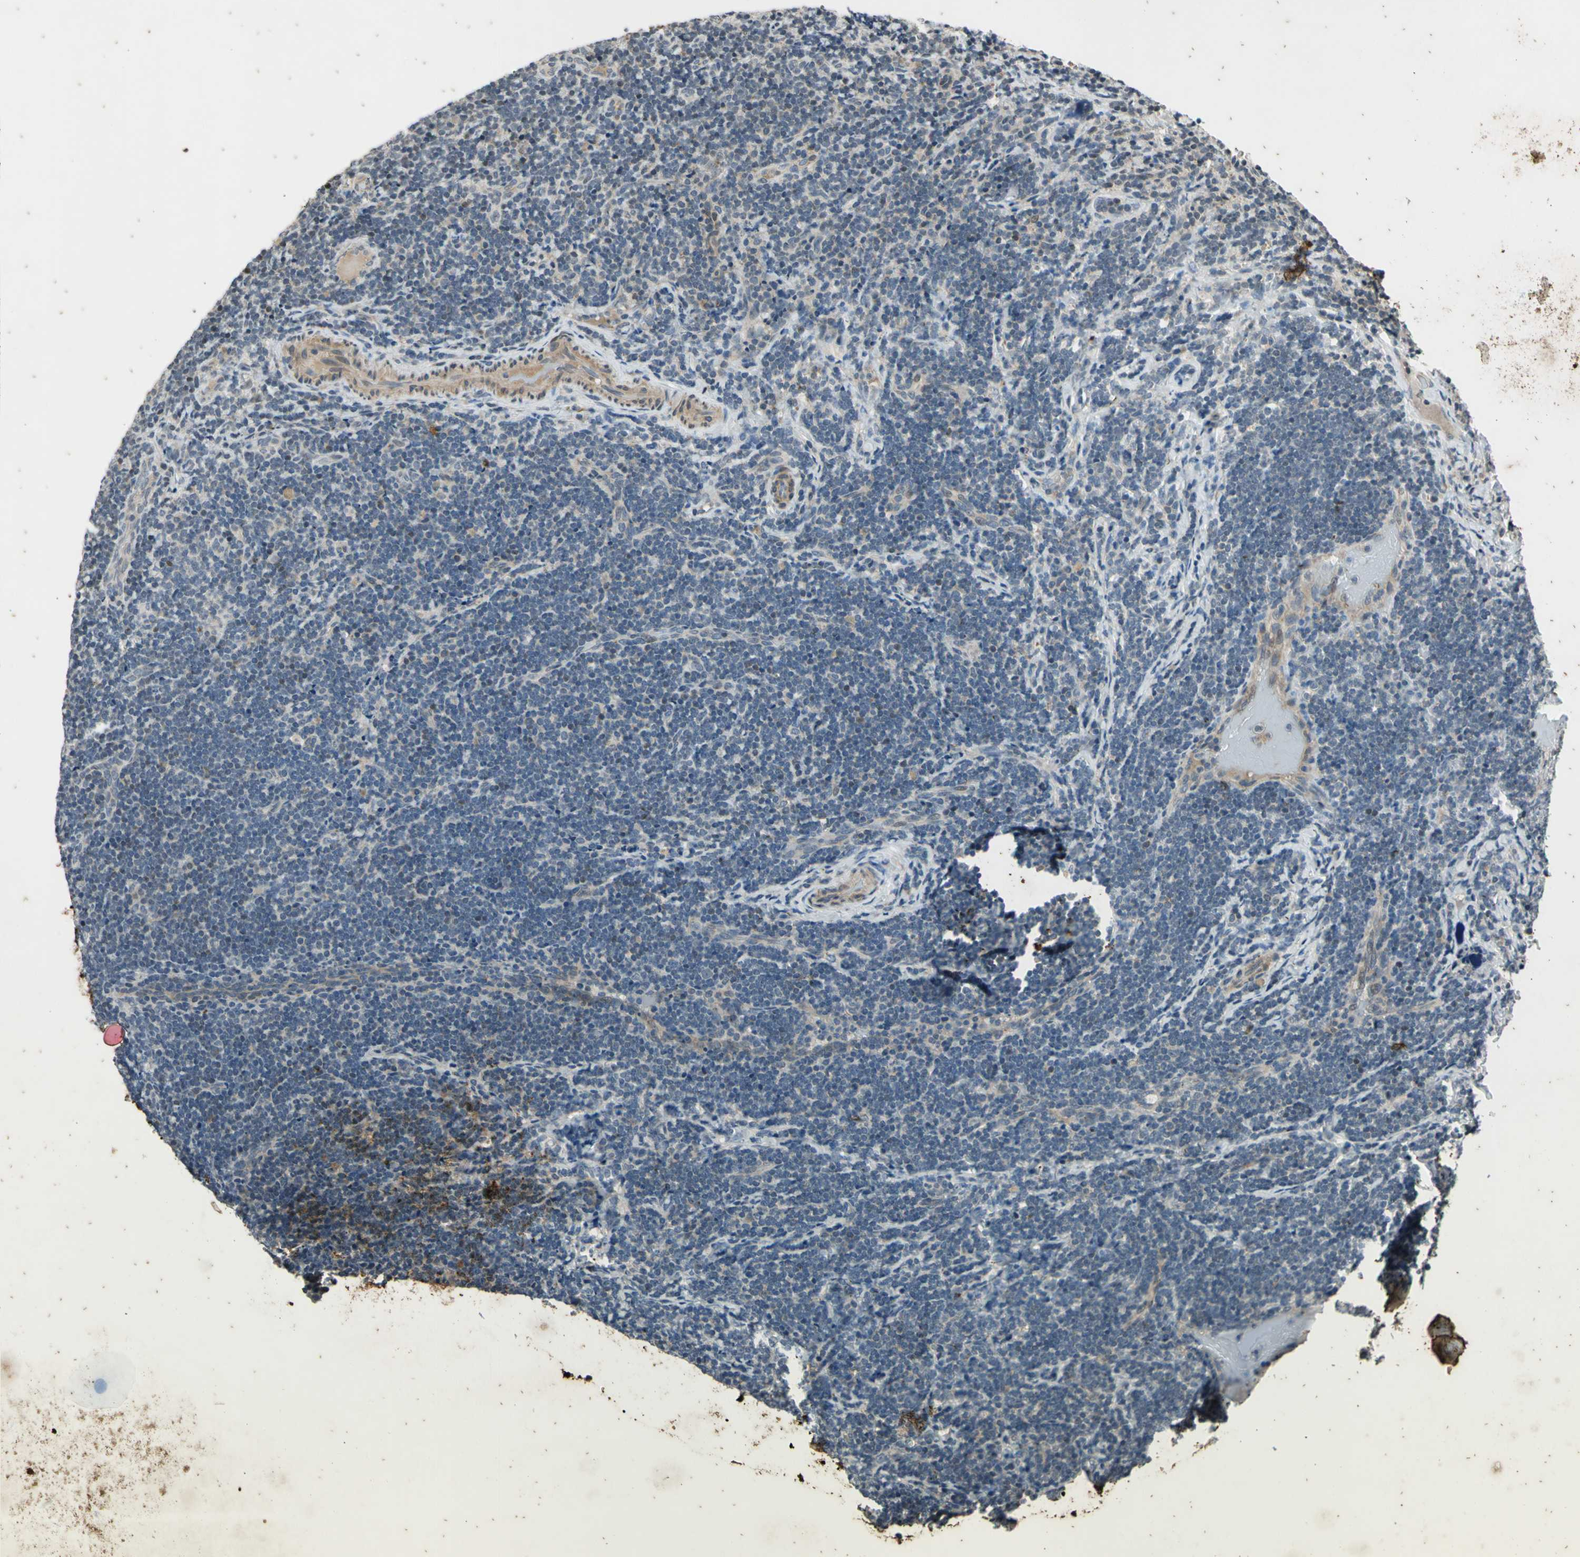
{"staining": {"intensity": "weak", "quantity": "25%-75%", "location": "cytoplasmic/membranous"}, "tissue": "lymph node", "cell_type": "Germinal center cells", "image_type": "normal", "snomed": [{"axis": "morphology", "description": "Normal tissue, NOS"}, {"axis": "topography", "description": "Lymph node"}], "caption": "IHC of normal lymph node shows low levels of weak cytoplasmic/membranous positivity in approximately 25%-75% of germinal center cells.", "gene": "EFNB2", "patient": {"sex": "female", "age": 14}}